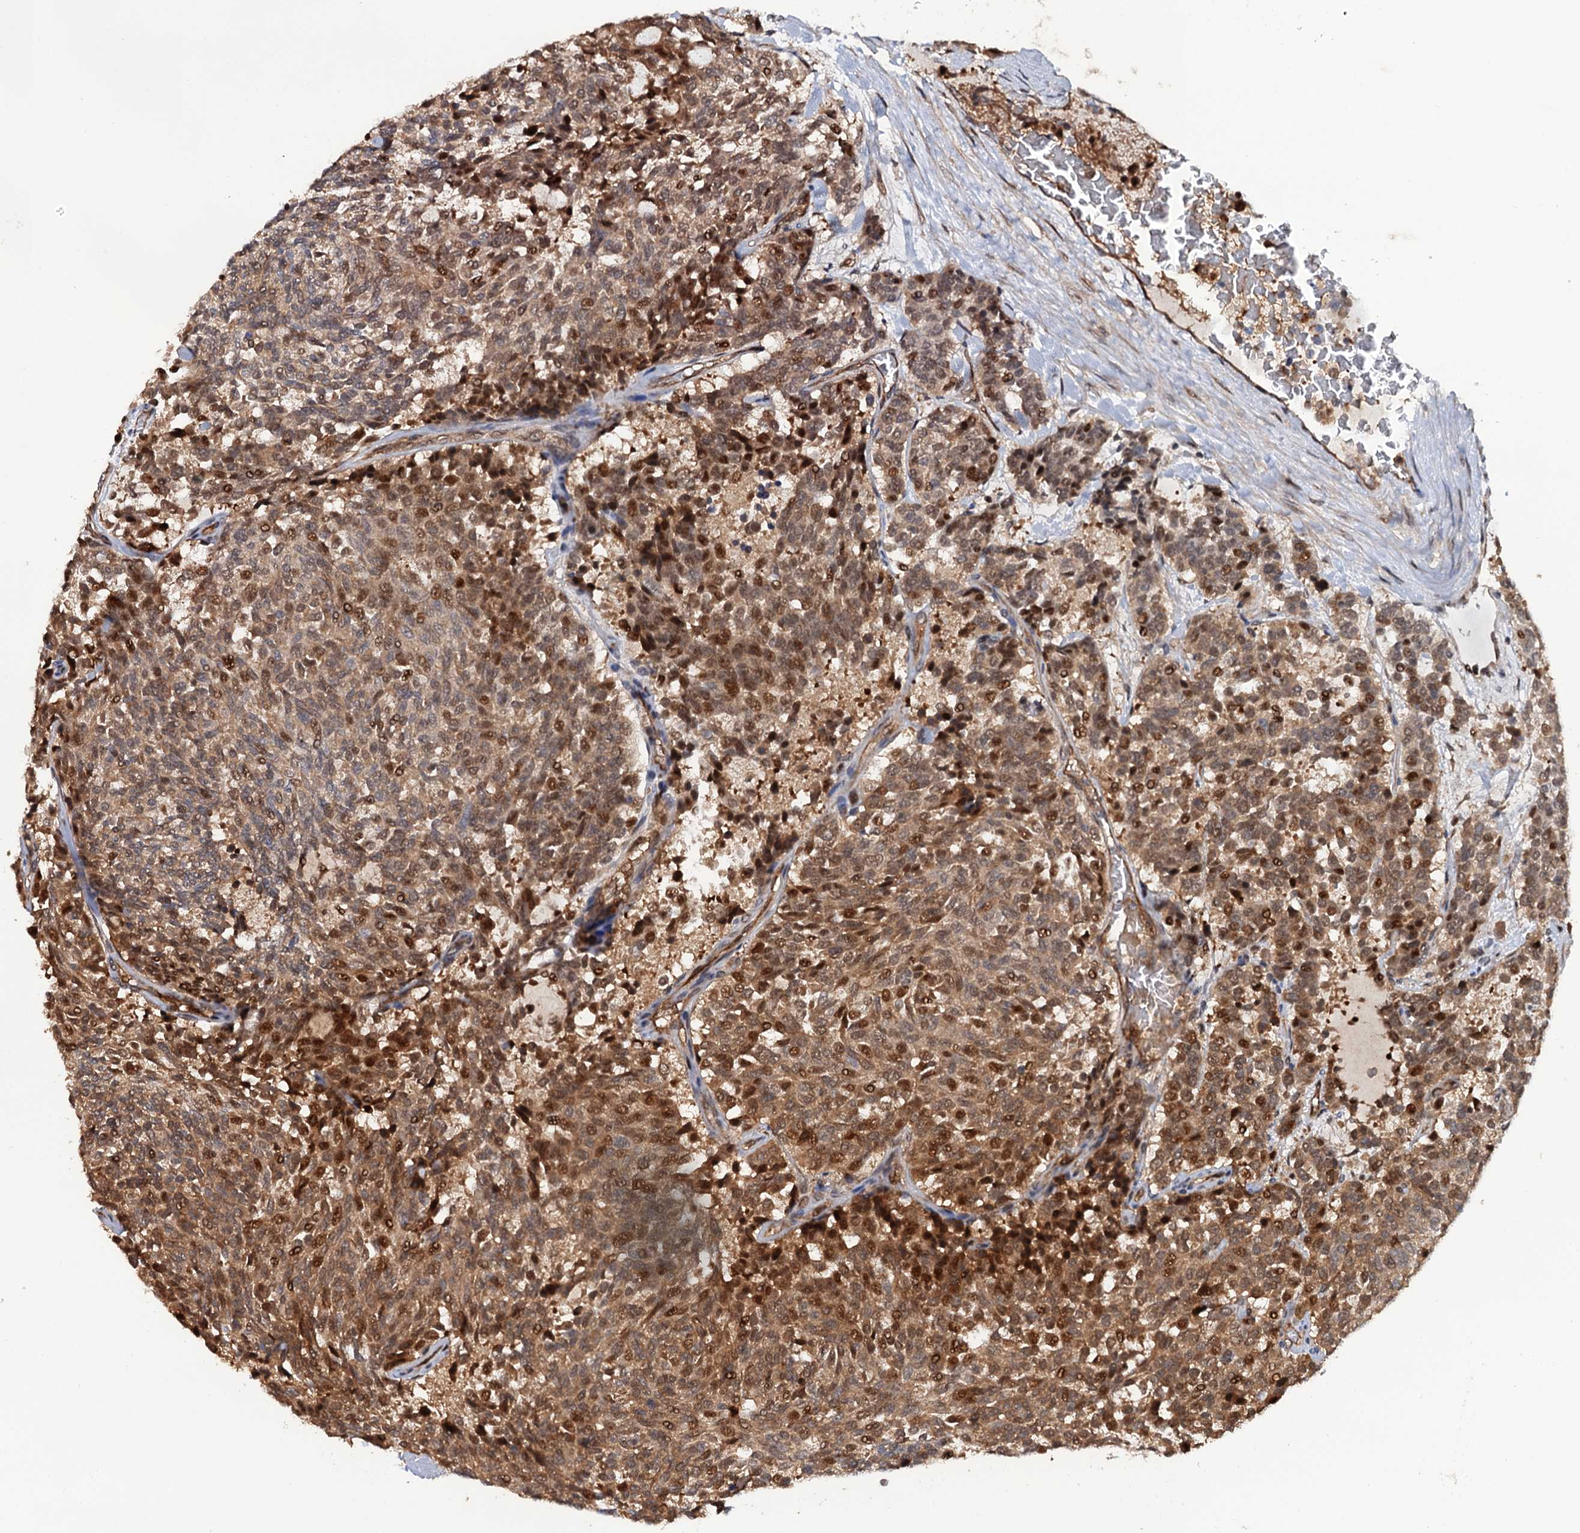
{"staining": {"intensity": "moderate", "quantity": ">75%", "location": "cytoplasmic/membranous,nuclear"}, "tissue": "carcinoid", "cell_type": "Tumor cells", "image_type": "cancer", "snomed": [{"axis": "morphology", "description": "Carcinoid, malignant, NOS"}, {"axis": "topography", "description": "Pancreas"}], "caption": "Human malignant carcinoid stained with a brown dye exhibits moderate cytoplasmic/membranous and nuclear positive expression in about >75% of tumor cells.", "gene": "CDC23", "patient": {"sex": "female", "age": 54}}